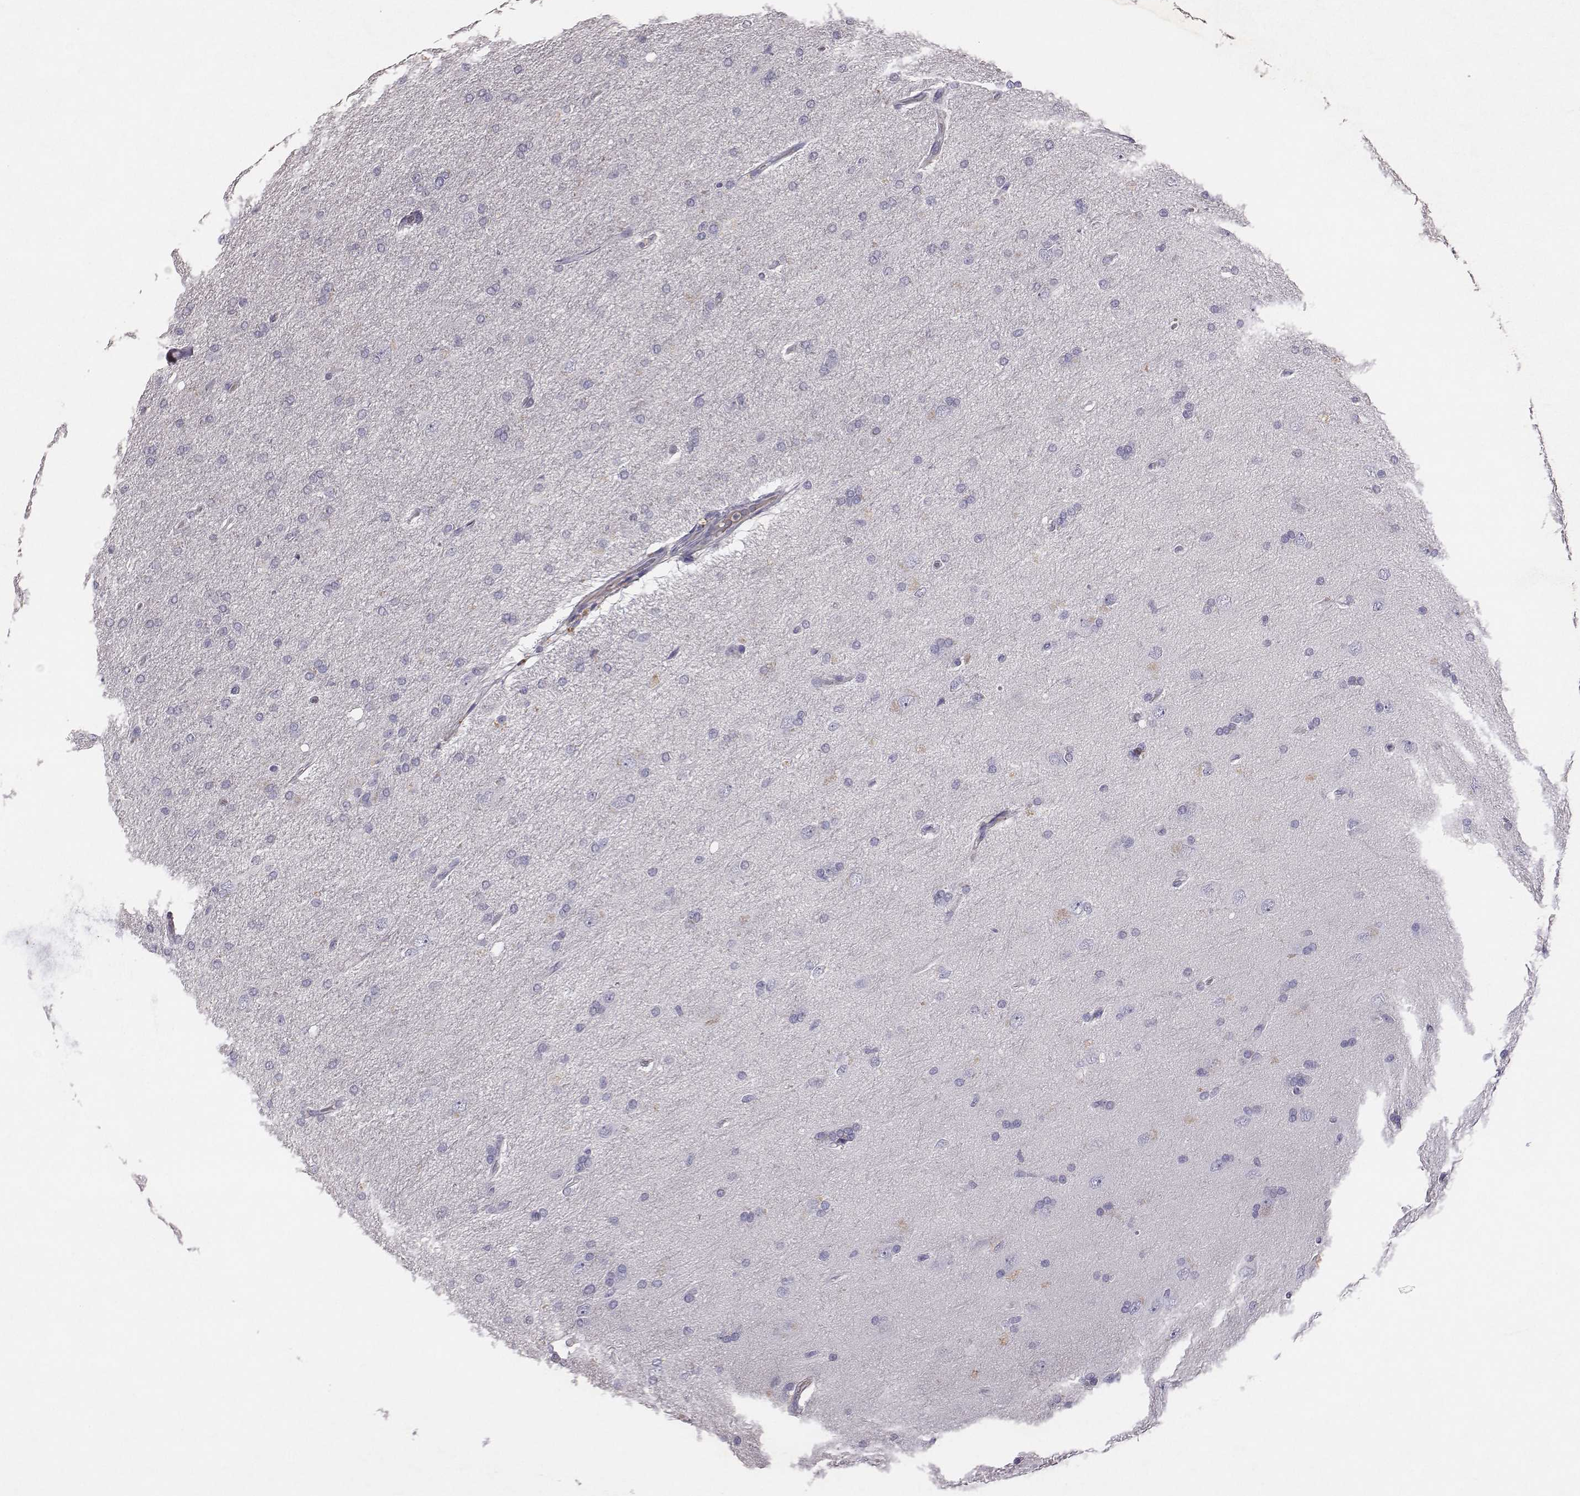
{"staining": {"intensity": "negative", "quantity": "none", "location": "none"}, "tissue": "glioma", "cell_type": "Tumor cells", "image_type": "cancer", "snomed": [{"axis": "morphology", "description": "Glioma, malignant, High grade"}, {"axis": "topography", "description": "Cerebral cortex"}], "caption": "Tumor cells are negative for protein expression in human malignant glioma (high-grade).", "gene": "EN1", "patient": {"sex": "male", "age": 70}}